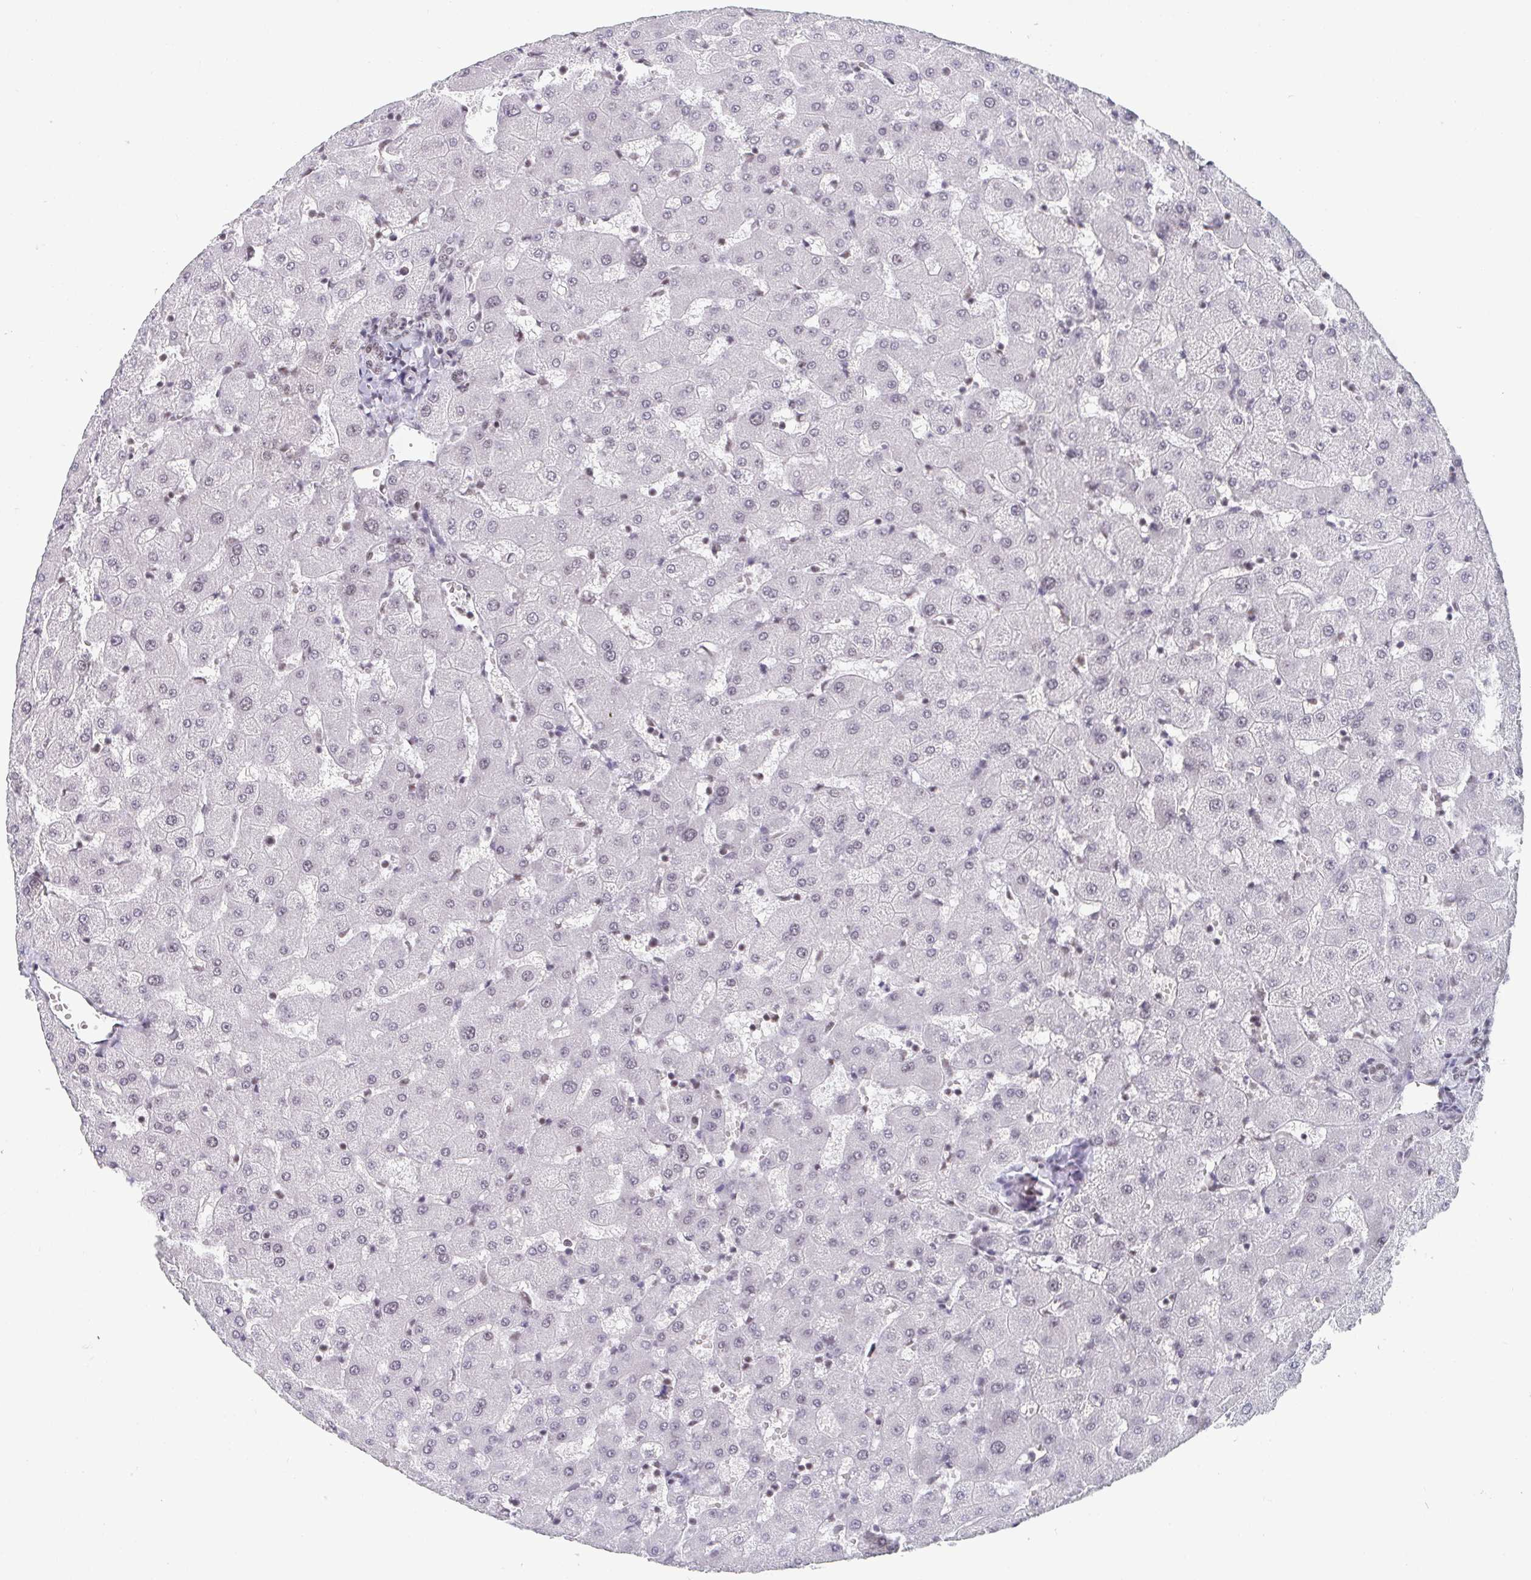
{"staining": {"intensity": "weak", "quantity": "25%-75%", "location": "nuclear"}, "tissue": "liver", "cell_type": "Cholangiocytes", "image_type": "normal", "snomed": [{"axis": "morphology", "description": "Normal tissue, NOS"}, {"axis": "topography", "description": "Liver"}], "caption": "Immunohistochemistry of normal liver displays low levels of weak nuclear positivity in approximately 25%-75% of cholangiocytes. (brown staining indicates protein expression, while blue staining denotes nuclei).", "gene": "CTCF", "patient": {"sex": "female", "age": 63}}